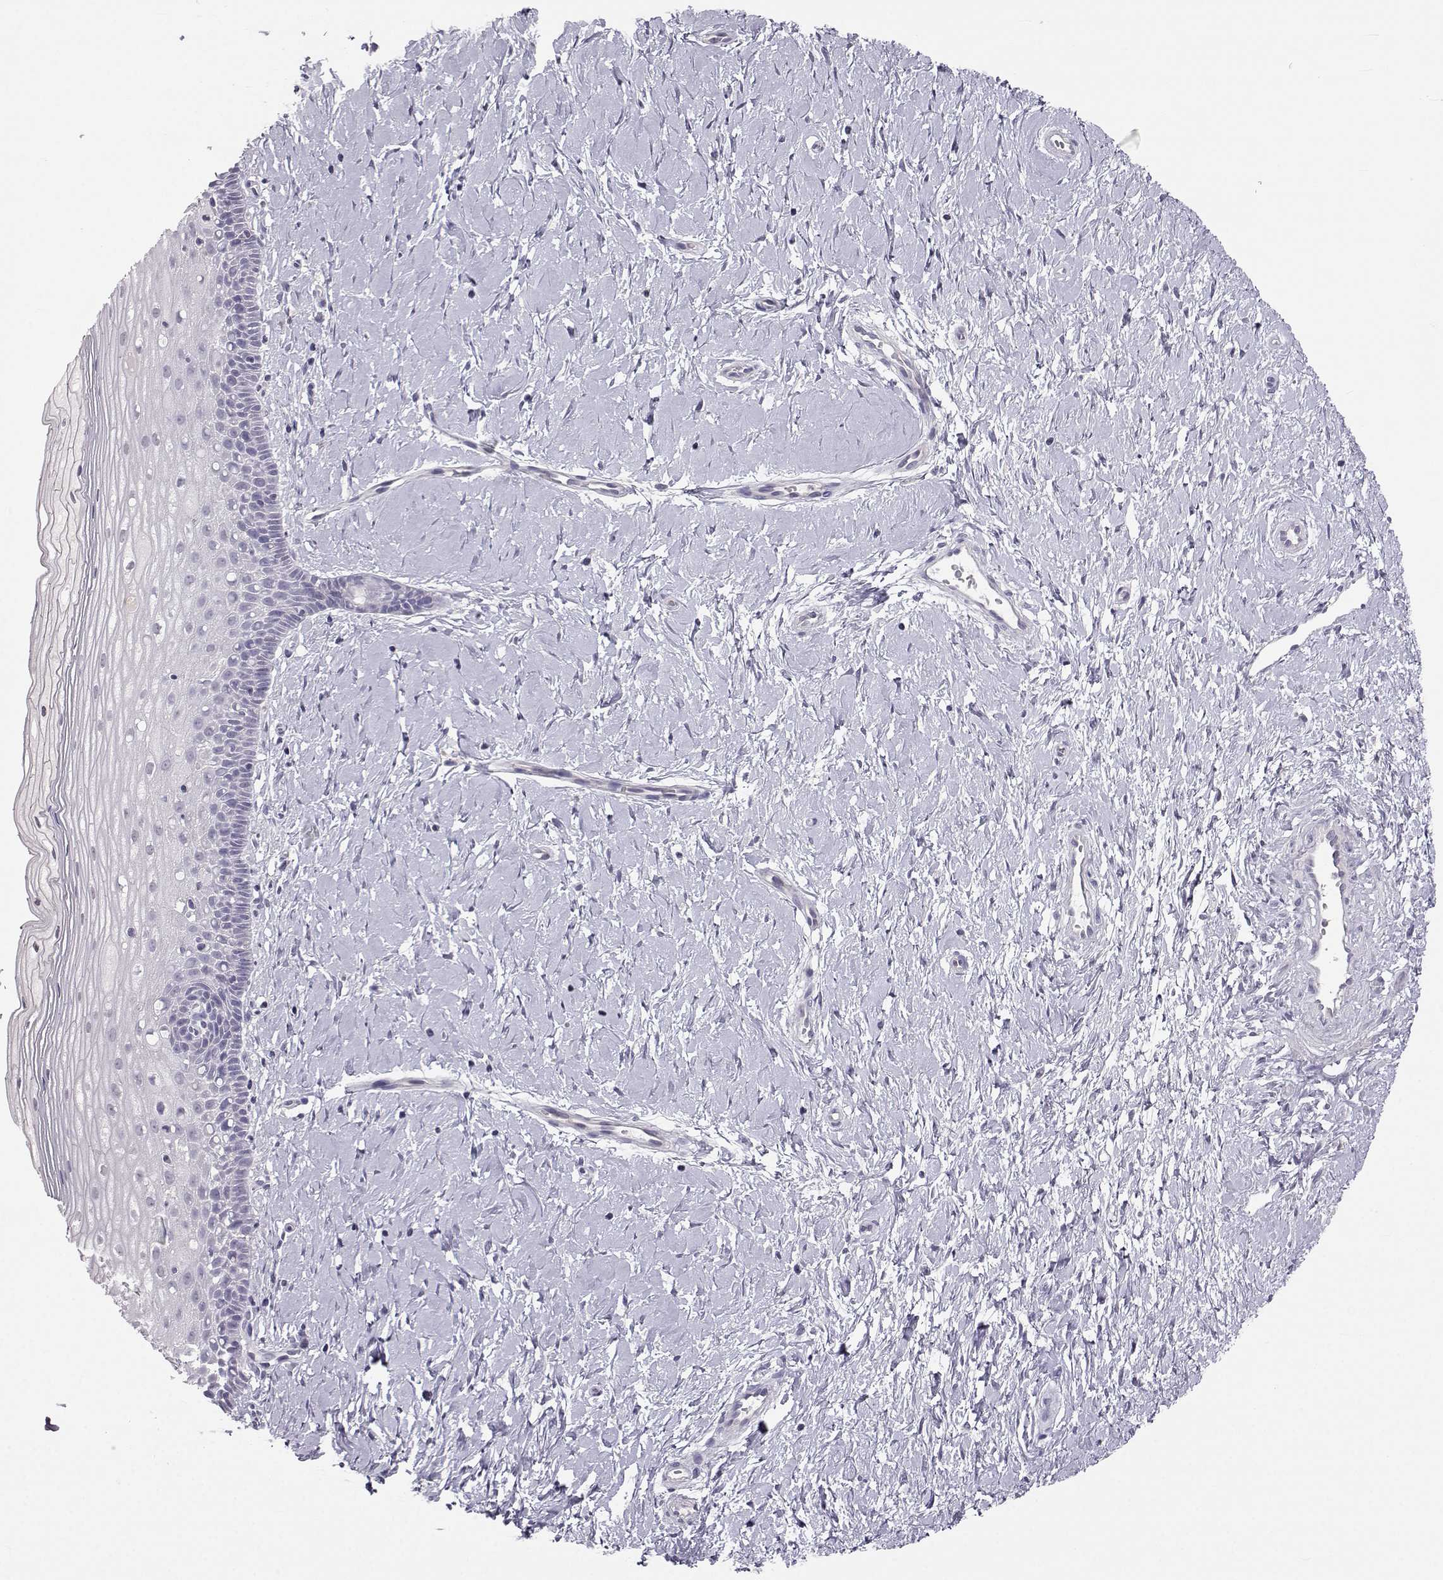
{"staining": {"intensity": "negative", "quantity": "none", "location": "none"}, "tissue": "cervix", "cell_type": "Glandular cells", "image_type": "normal", "snomed": [{"axis": "morphology", "description": "Normal tissue, NOS"}, {"axis": "topography", "description": "Cervix"}], "caption": "This is an IHC image of benign human cervix. There is no expression in glandular cells.", "gene": "MROH7", "patient": {"sex": "female", "age": 37}}